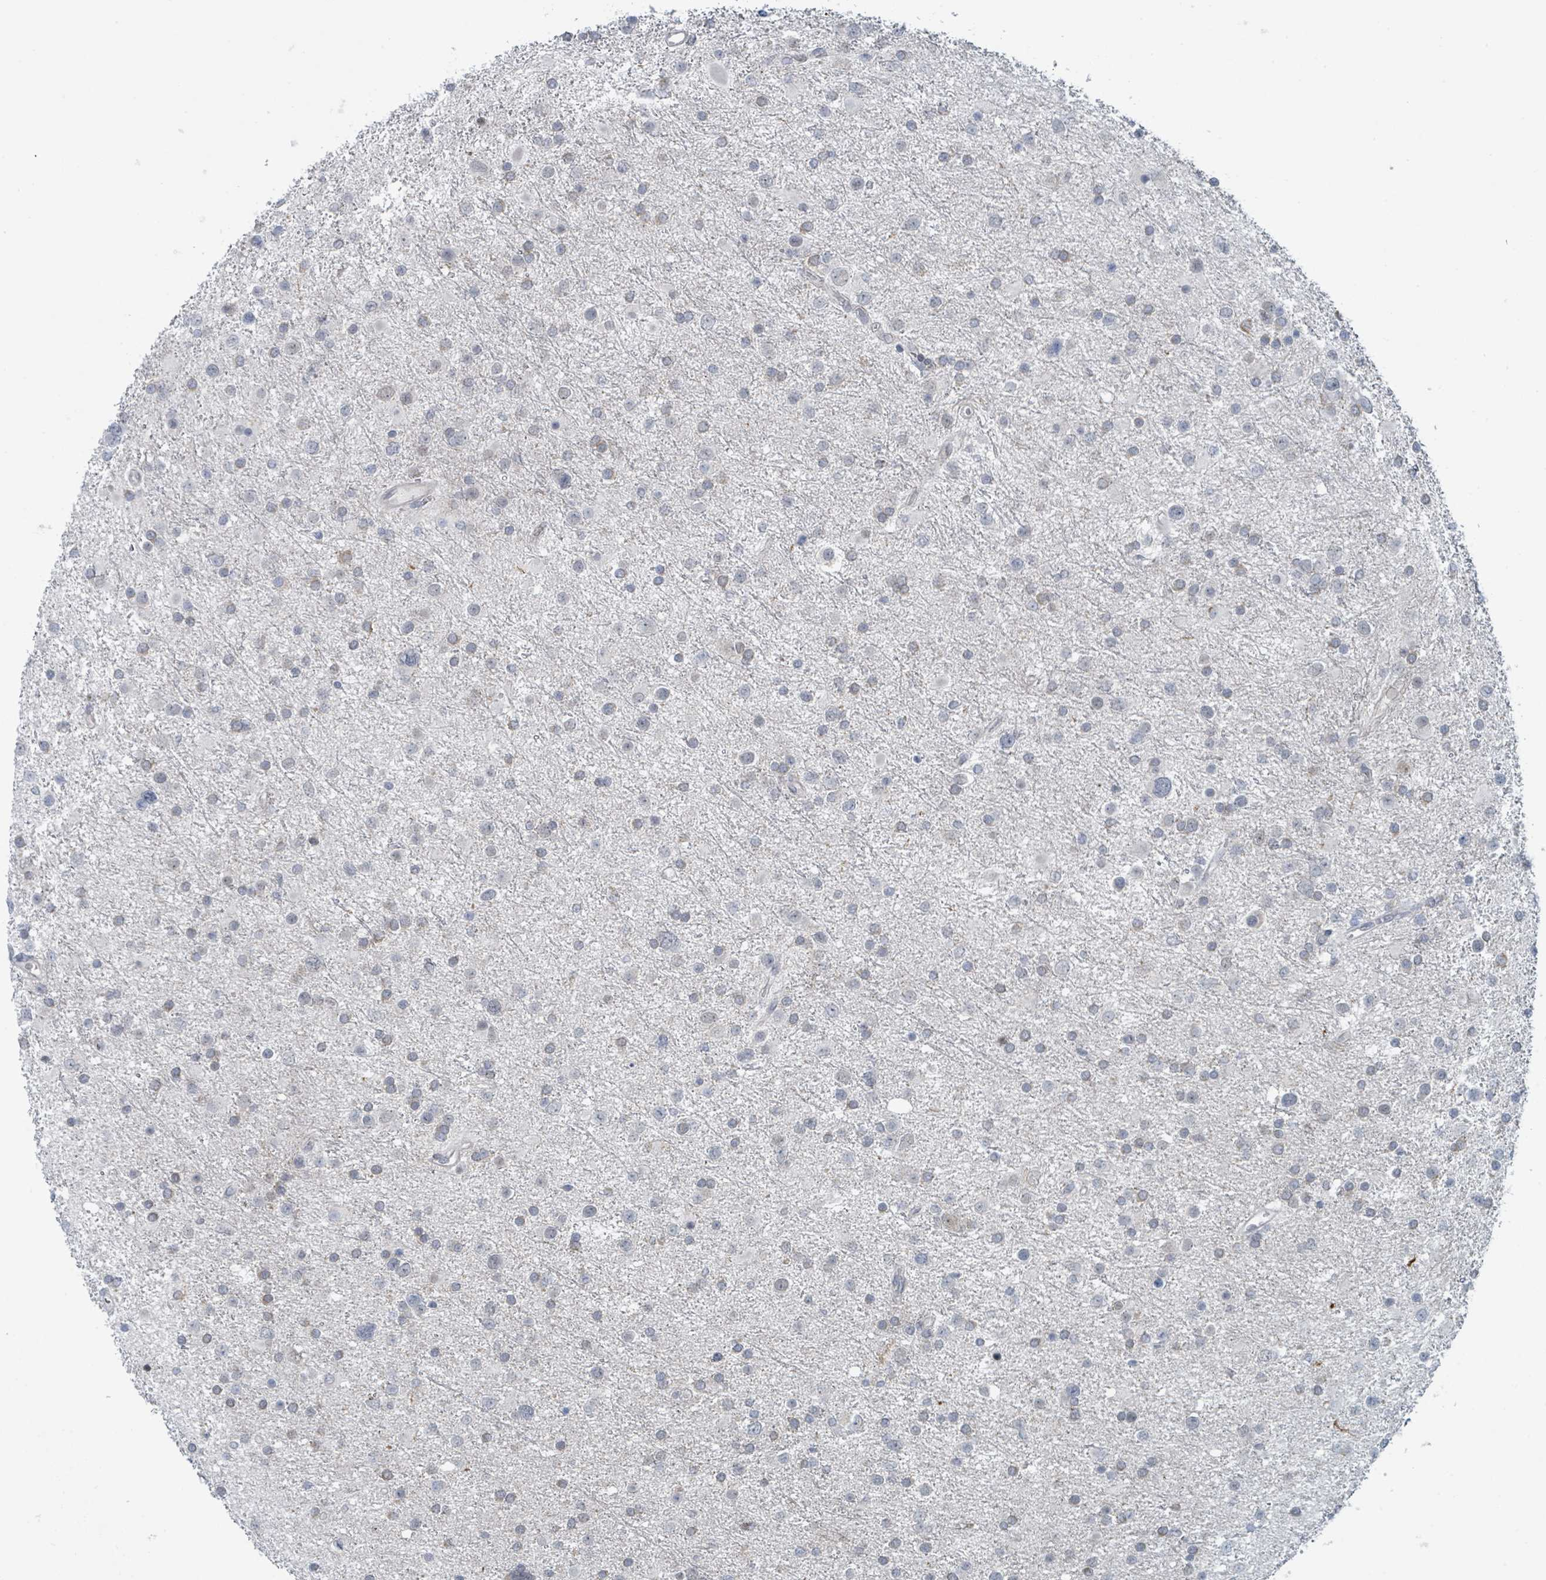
{"staining": {"intensity": "weak", "quantity": "<25%", "location": "cytoplasmic/membranous"}, "tissue": "glioma", "cell_type": "Tumor cells", "image_type": "cancer", "snomed": [{"axis": "morphology", "description": "Glioma, malignant, Low grade"}, {"axis": "topography", "description": "Brain"}], "caption": "DAB immunohistochemical staining of human low-grade glioma (malignant) demonstrates no significant staining in tumor cells.", "gene": "ANKRD55", "patient": {"sex": "female", "age": 32}}